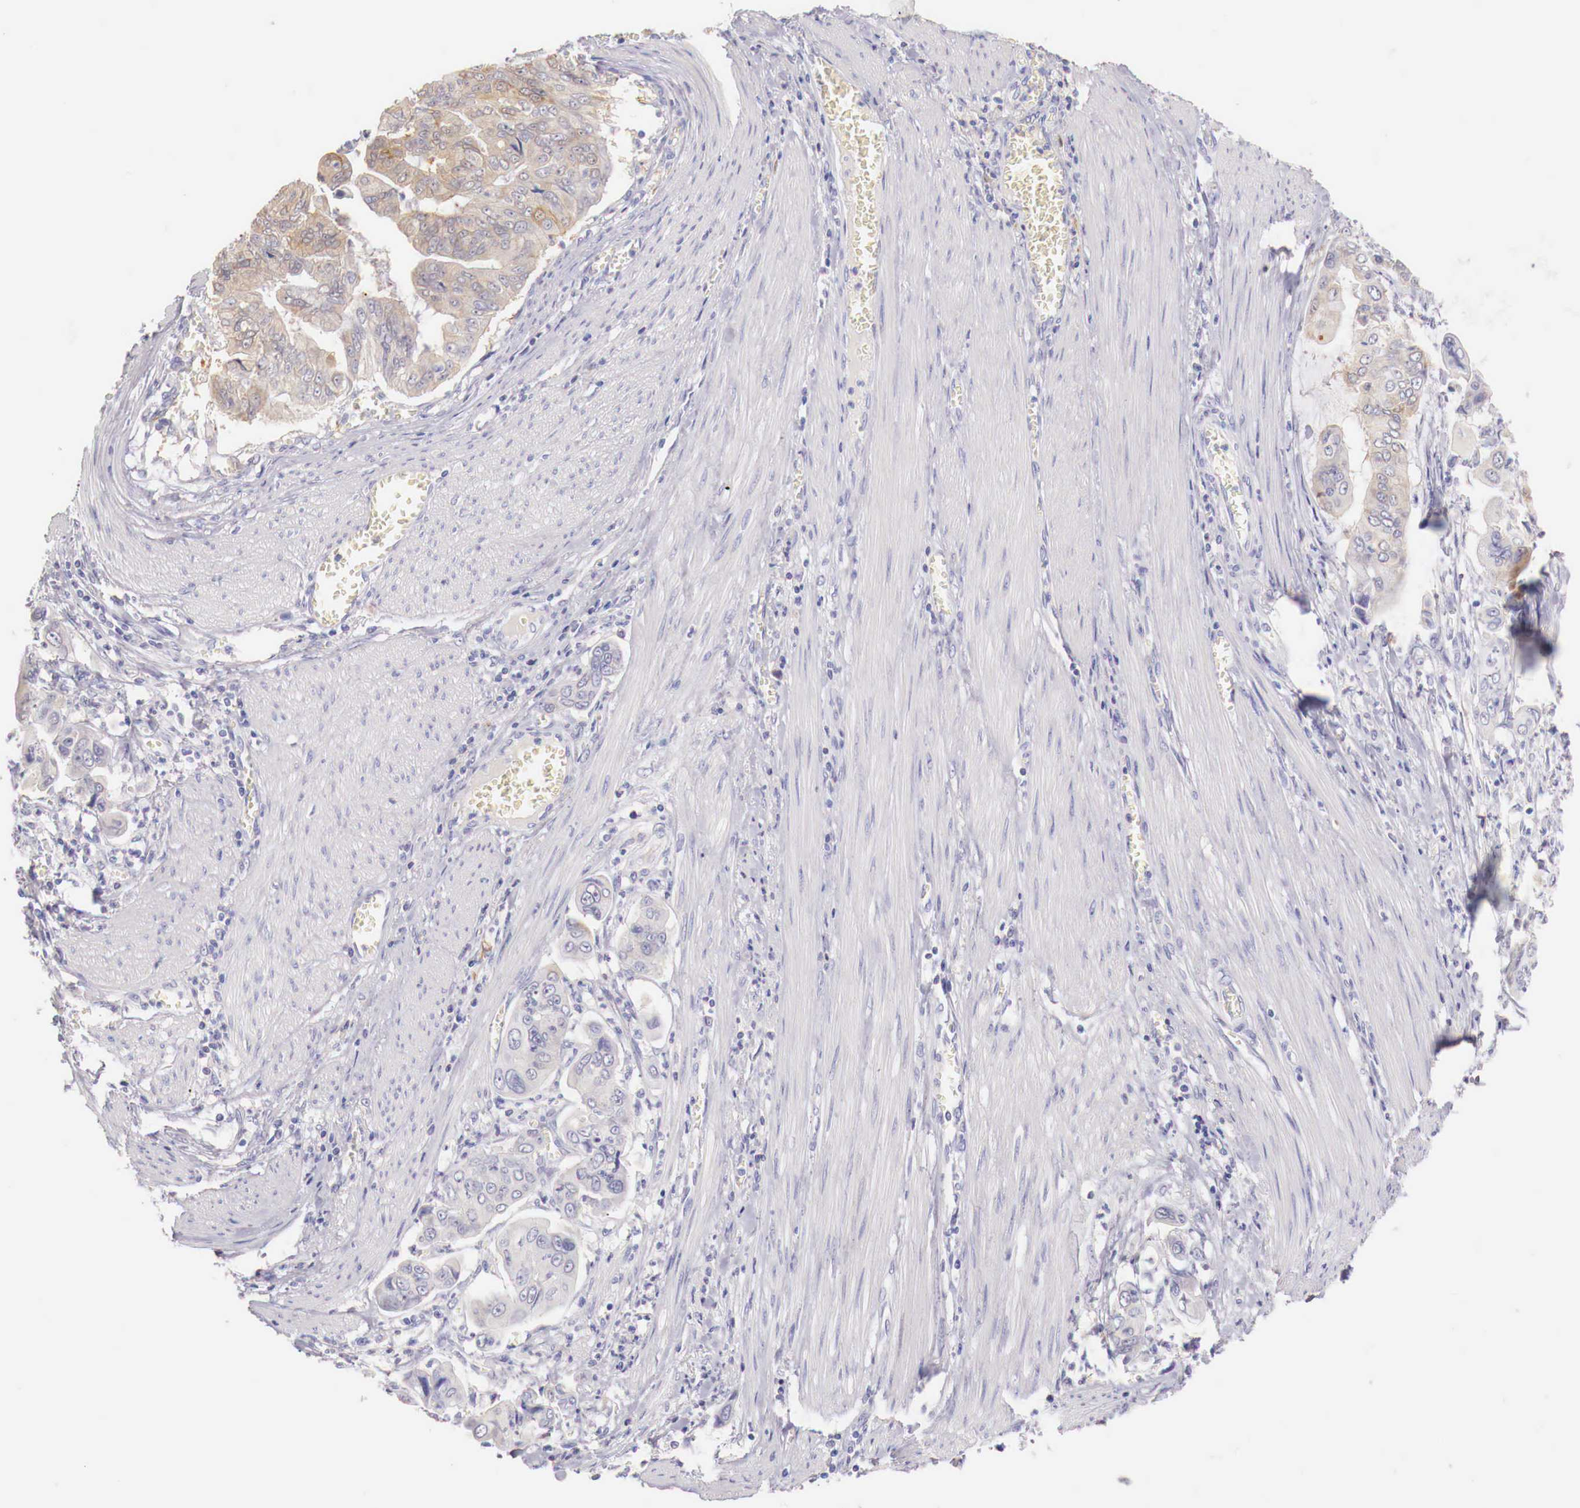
{"staining": {"intensity": "weak", "quantity": "25%-75%", "location": "cytoplasmic/membranous"}, "tissue": "stomach cancer", "cell_type": "Tumor cells", "image_type": "cancer", "snomed": [{"axis": "morphology", "description": "Adenocarcinoma, NOS"}, {"axis": "topography", "description": "Stomach, upper"}], "caption": "Stomach cancer (adenocarcinoma) tissue reveals weak cytoplasmic/membranous positivity in approximately 25%-75% of tumor cells, visualized by immunohistochemistry.", "gene": "ITIH6", "patient": {"sex": "male", "age": 80}}